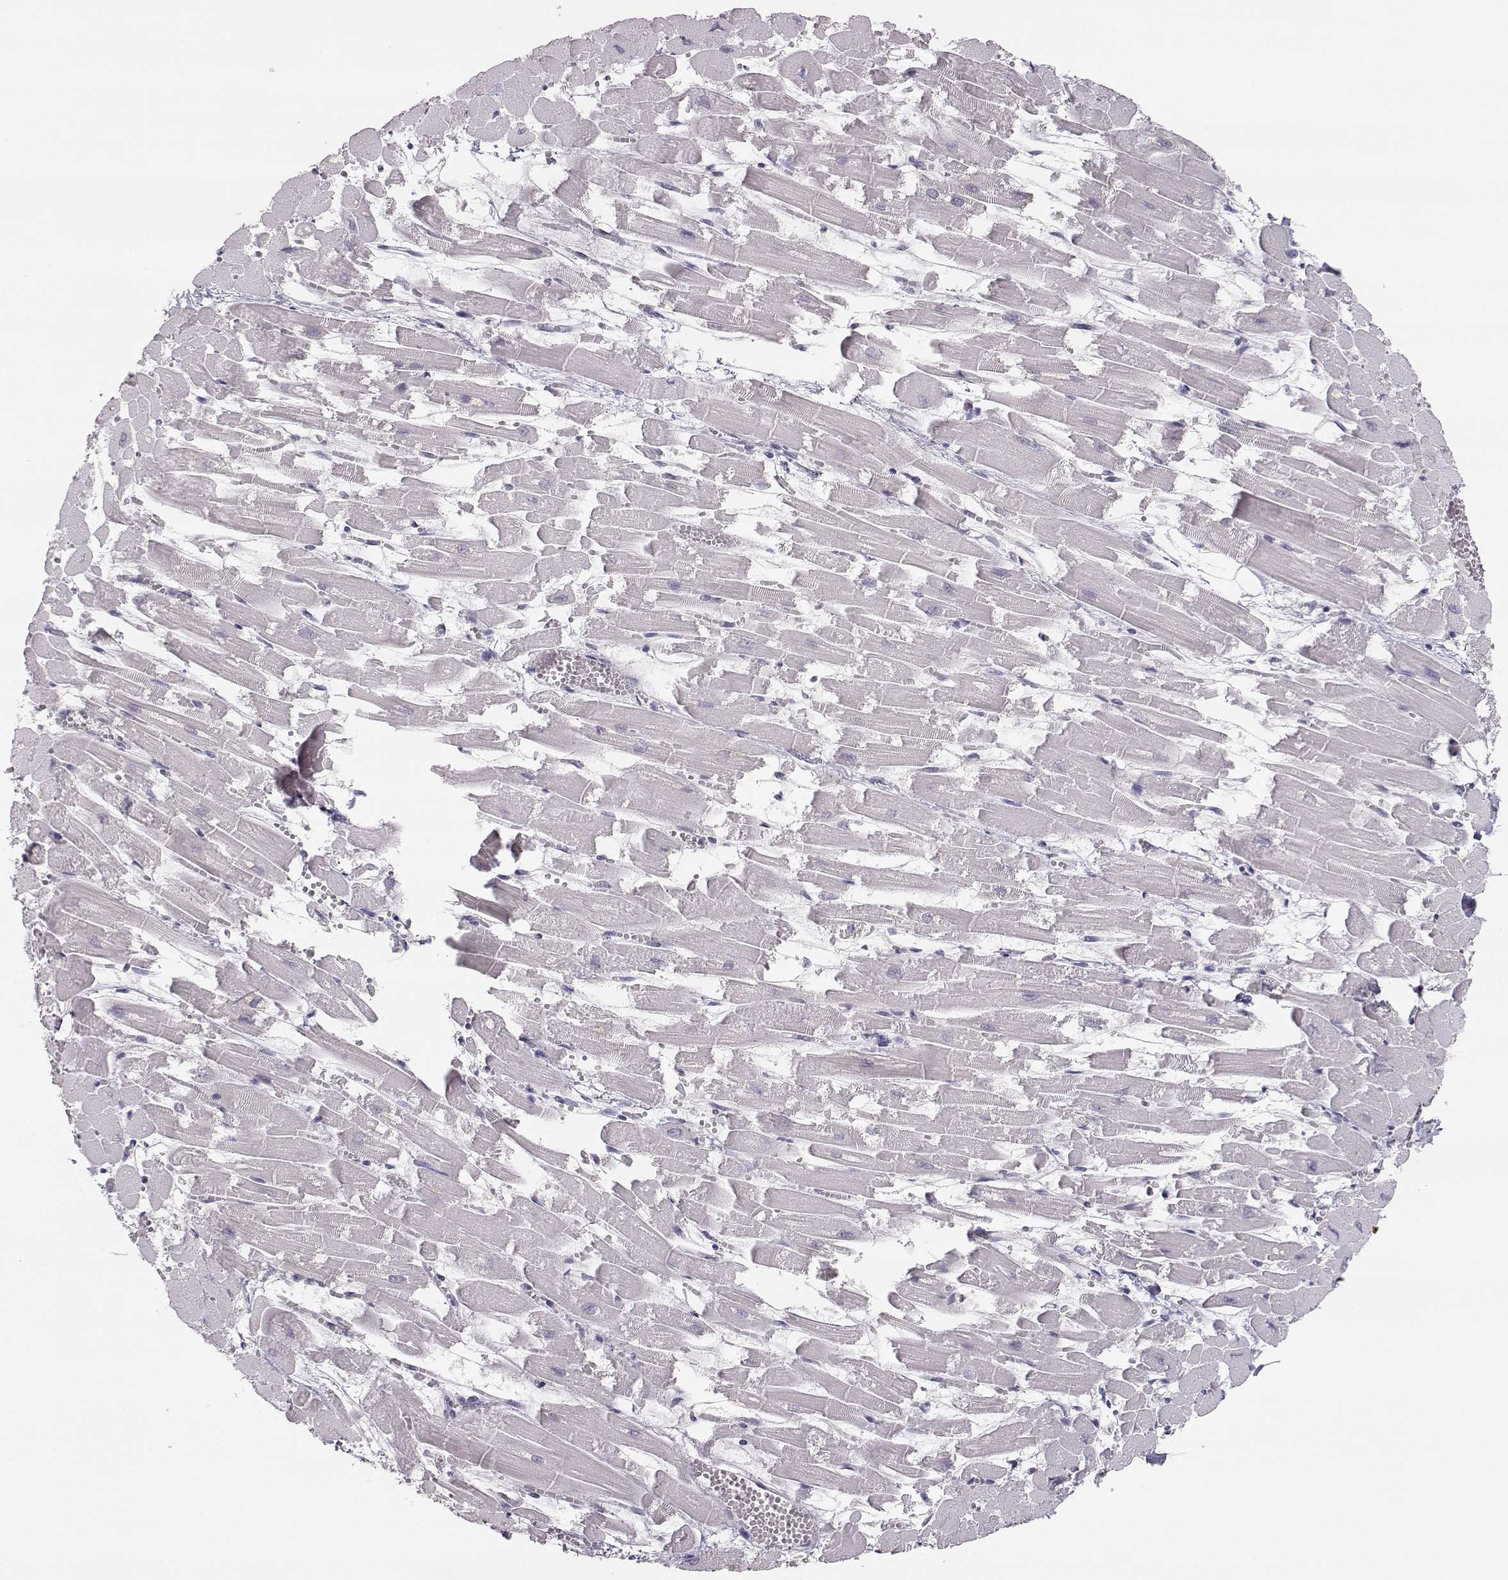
{"staining": {"intensity": "negative", "quantity": "none", "location": "none"}, "tissue": "heart muscle", "cell_type": "Cardiomyocytes", "image_type": "normal", "snomed": [{"axis": "morphology", "description": "Normal tissue, NOS"}, {"axis": "topography", "description": "Heart"}], "caption": "A high-resolution image shows immunohistochemistry staining of normal heart muscle, which demonstrates no significant expression in cardiomyocytes.", "gene": "TKTL1", "patient": {"sex": "female", "age": 52}}